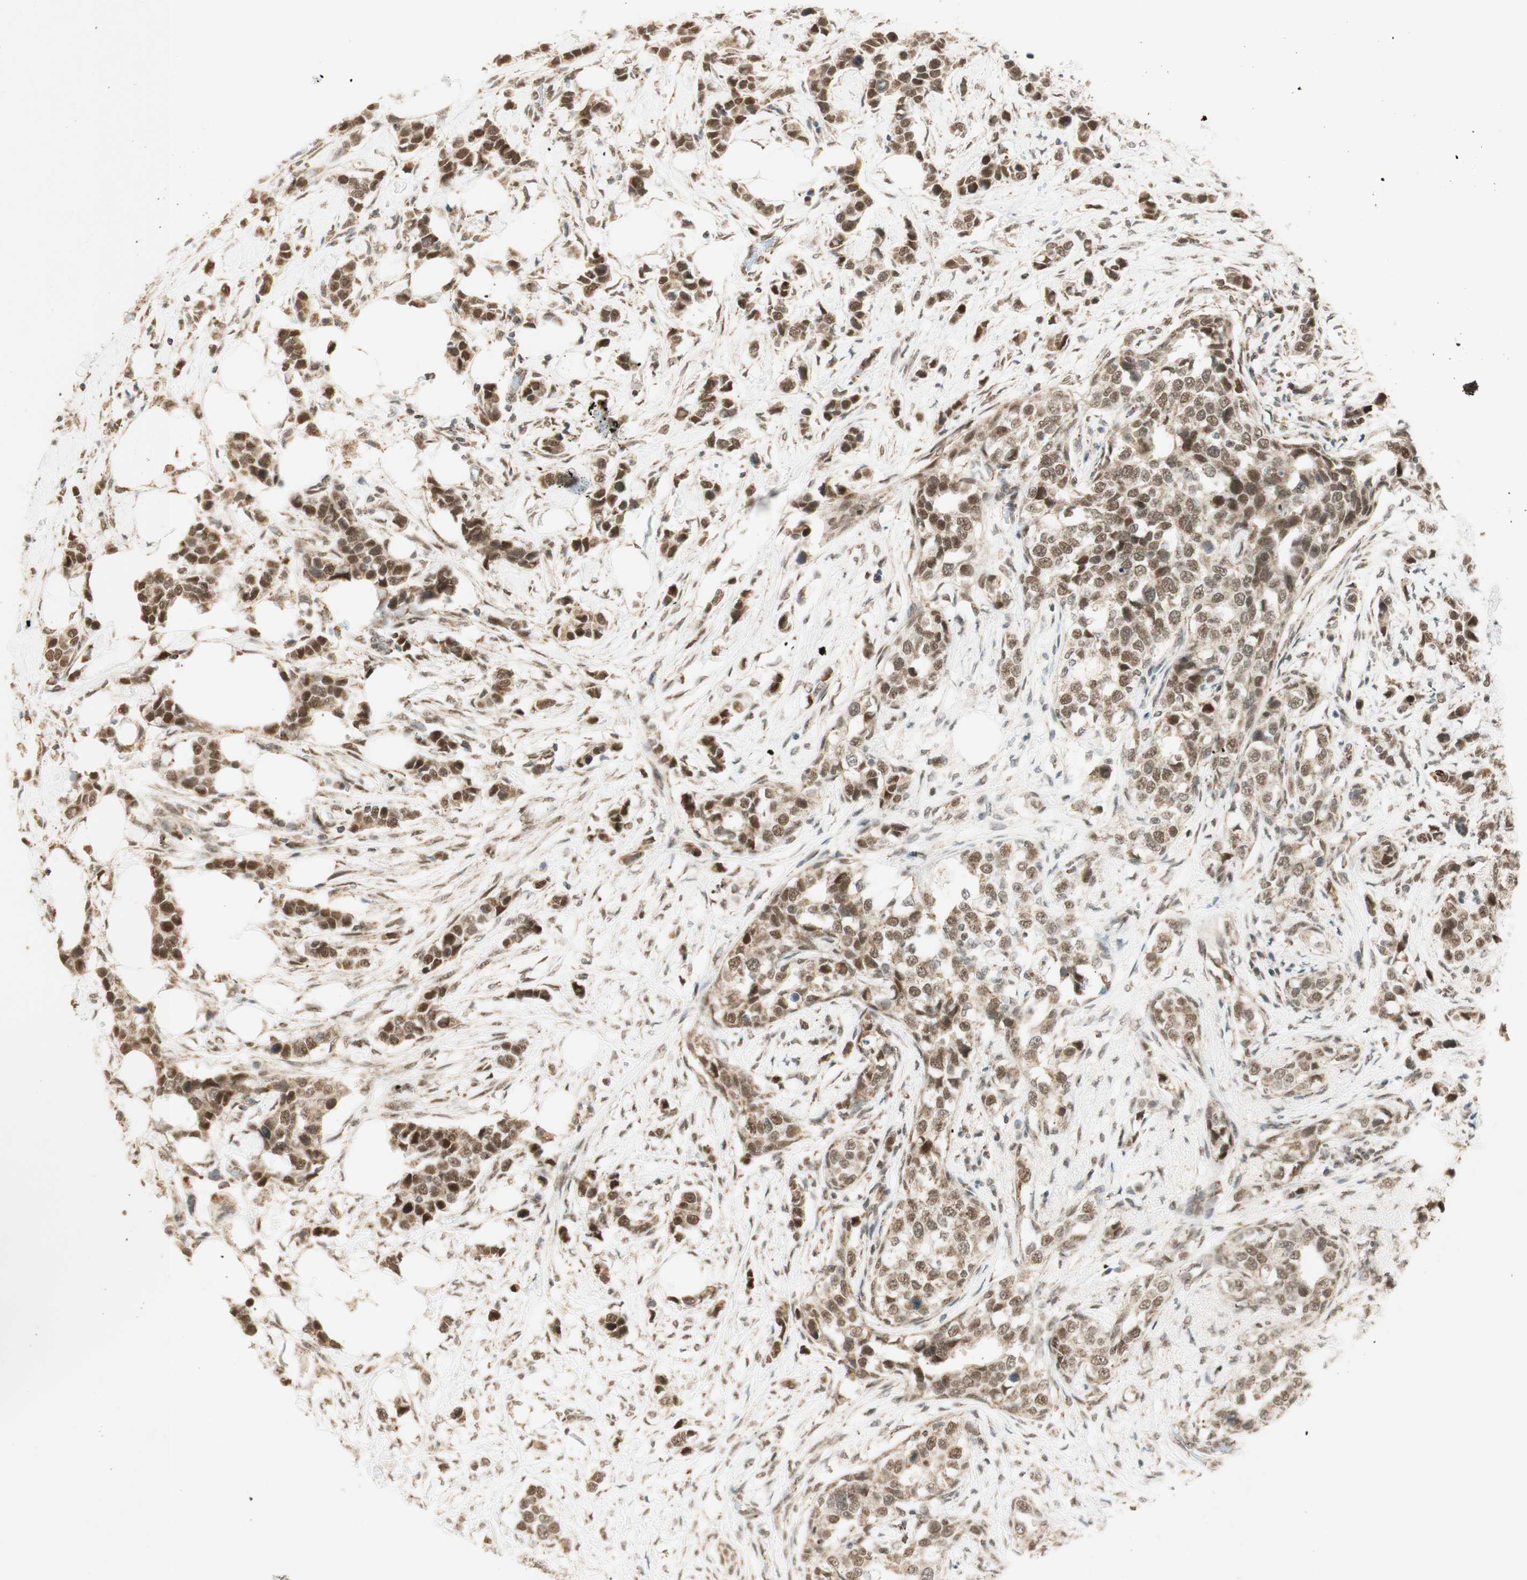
{"staining": {"intensity": "moderate", "quantity": ">75%", "location": "nuclear"}, "tissue": "breast cancer", "cell_type": "Tumor cells", "image_type": "cancer", "snomed": [{"axis": "morphology", "description": "Normal tissue, NOS"}, {"axis": "morphology", "description": "Duct carcinoma"}, {"axis": "topography", "description": "Breast"}], "caption": "Immunohistochemical staining of human intraductal carcinoma (breast) reveals medium levels of moderate nuclear positivity in approximately >75% of tumor cells.", "gene": "ZNF782", "patient": {"sex": "female", "age": 50}}